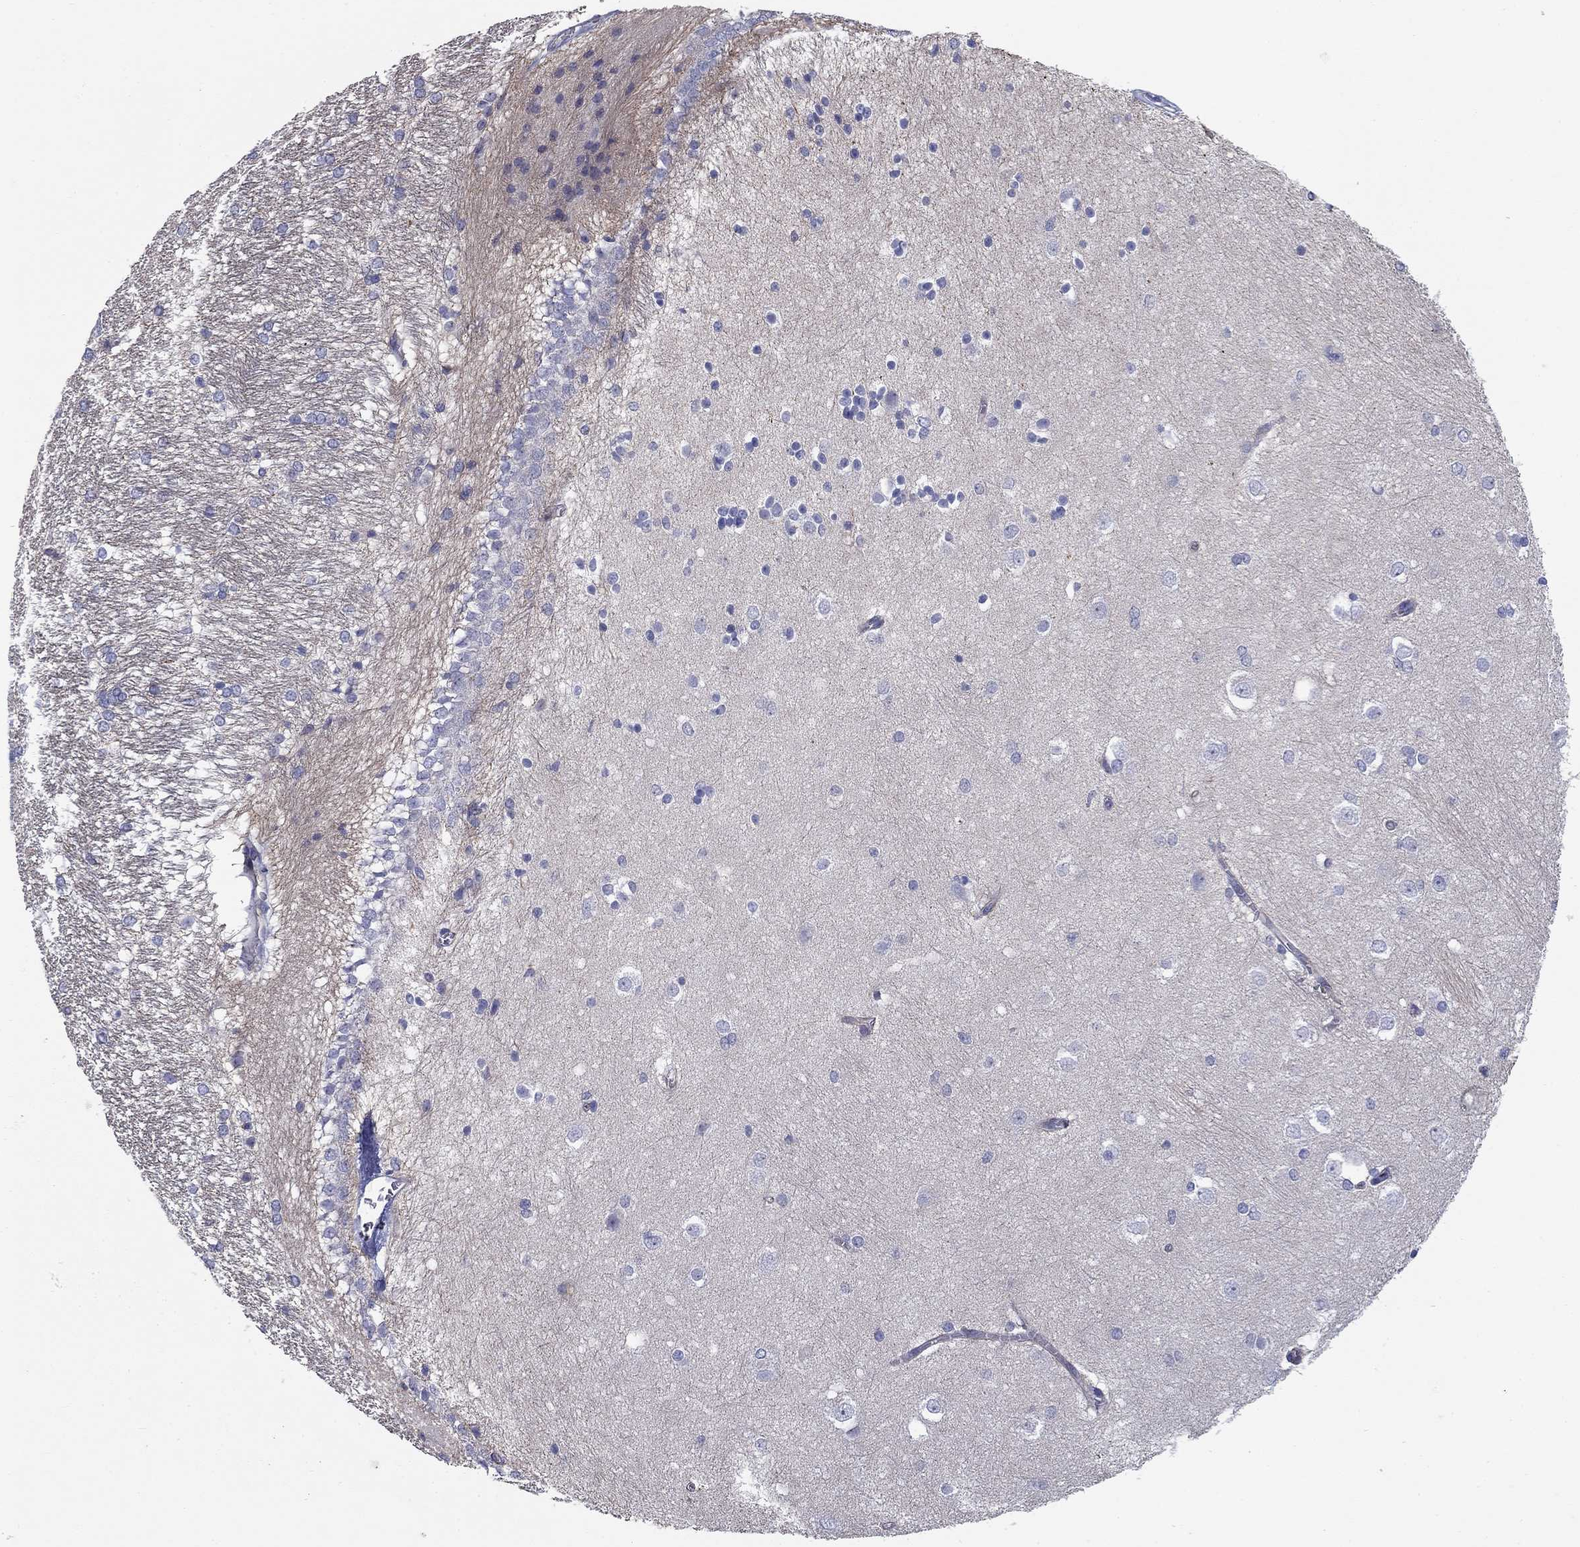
{"staining": {"intensity": "negative", "quantity": "none", "location": "none"}, "tissue": "hippocampus", "cell_type": "Glial cells", "image_type": "normal", "snomed": [{"axis": "morphology", "description": "Normal tissue, NOS"}, {"axis": "topography", "description": "Cerebral cortex"}, {"axis": "topography", "description": "Hippocampus"}], "caption": "Immunohistochemistry (IHC) of benign hippocampus demonstrates no expression in glial cells.", "gene": "SIT1", "patient": {"sex": "female", "age": 19}}